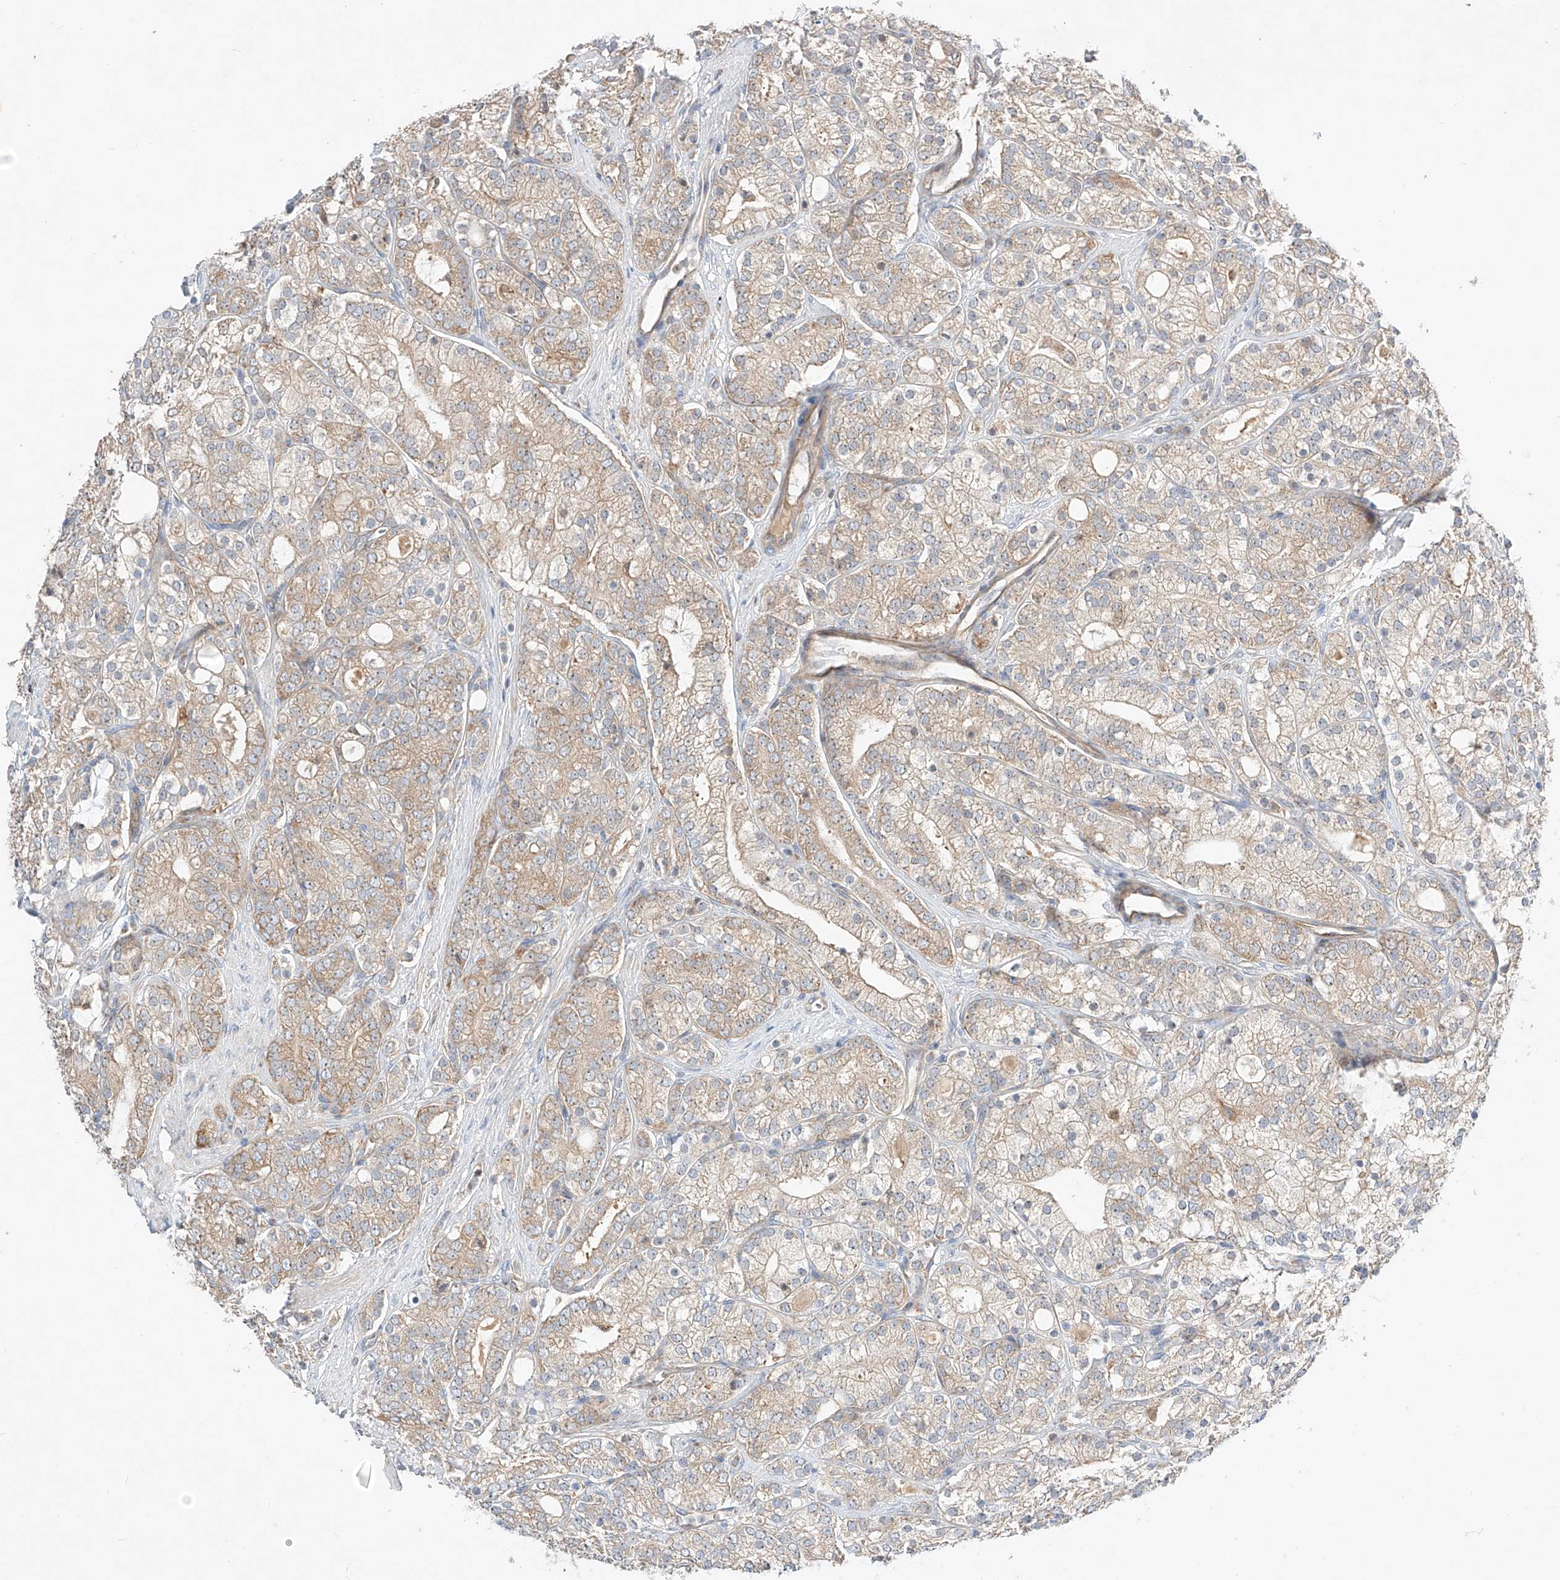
{"staining": {"intensity": "moderate", "quantity": ">75%", "location": "cytoplasmic/membranous"}, "tissue": "prostate cancer", "cell_type": "Tumor cells", "image_type": "cancer", "snomed": [{"axis": "morphology", "description": "Adenocarcinoma, High grade"}, {"axis": "topography", "description": "Prostate"}], "caption": "A brown stain labels moderate cytoplasmic/membranous positivity of a protein in human prostate adenocarcinoma (high-grade) tumor cells. (IHC, brightfield microscopy, high magnification).", "gene": "RUSC1", "patient": {"sex": "male", "age": 57}}